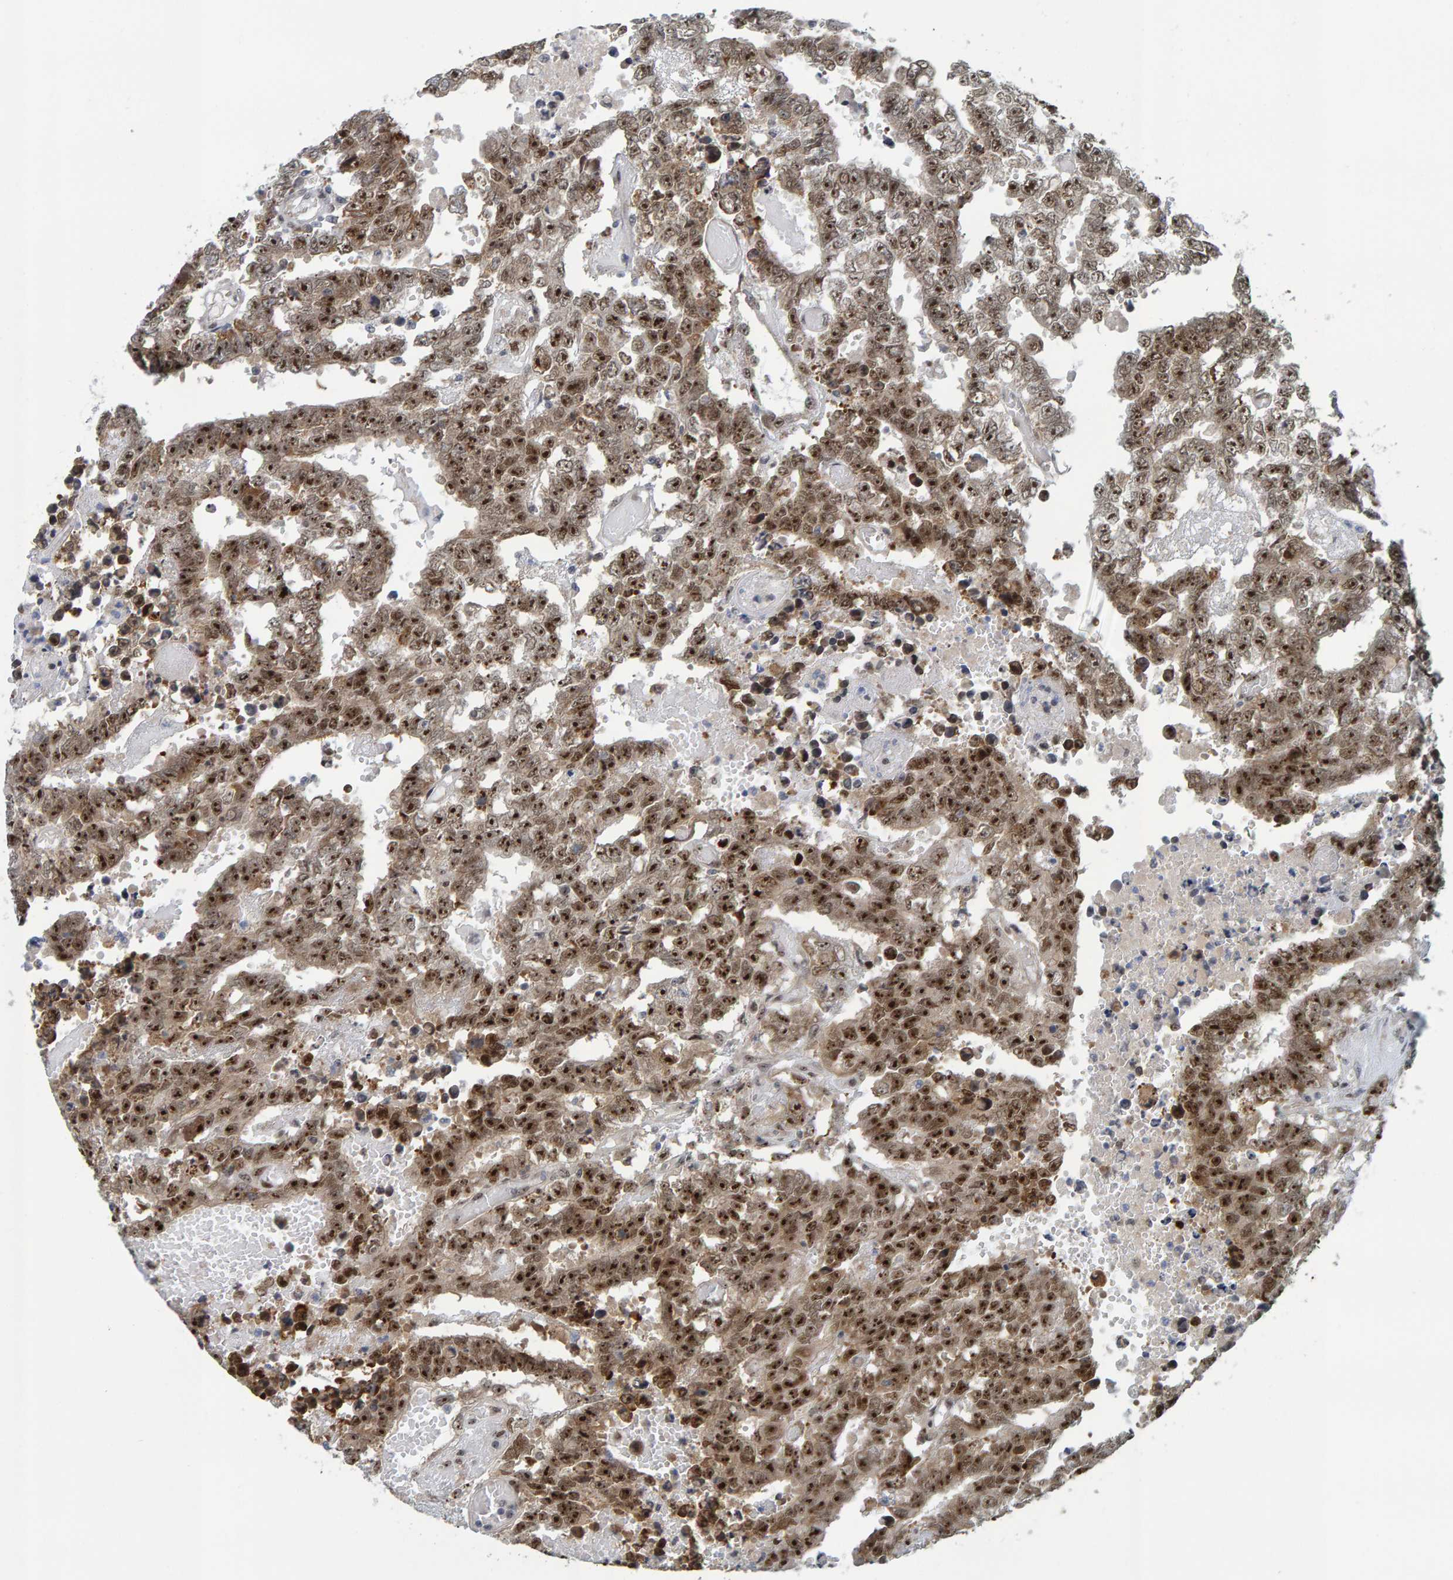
{"staining": {"intensity": "strong", "quantity": ">75%", "location": "cytoplasmic/membranous,nuclear"}, "tissue": "testis cancer", "cell_type": "Tumor cells", "image_type": "cancer", "snomed": [{"axis": "morphology", "description": "Carcinoma, Embryonal, NOS"}, {"axis": "topography", "description": "Testis"}], "caption": "Immunohistochemistry of human embryonal carcinoma (testis) exhibits high levels of strong cytoplasmic/membranous and nuclear positivity in about >75% of tumor cells.", "gene": "POLR1E", "patient": {"sex": "male", "age": 25}}